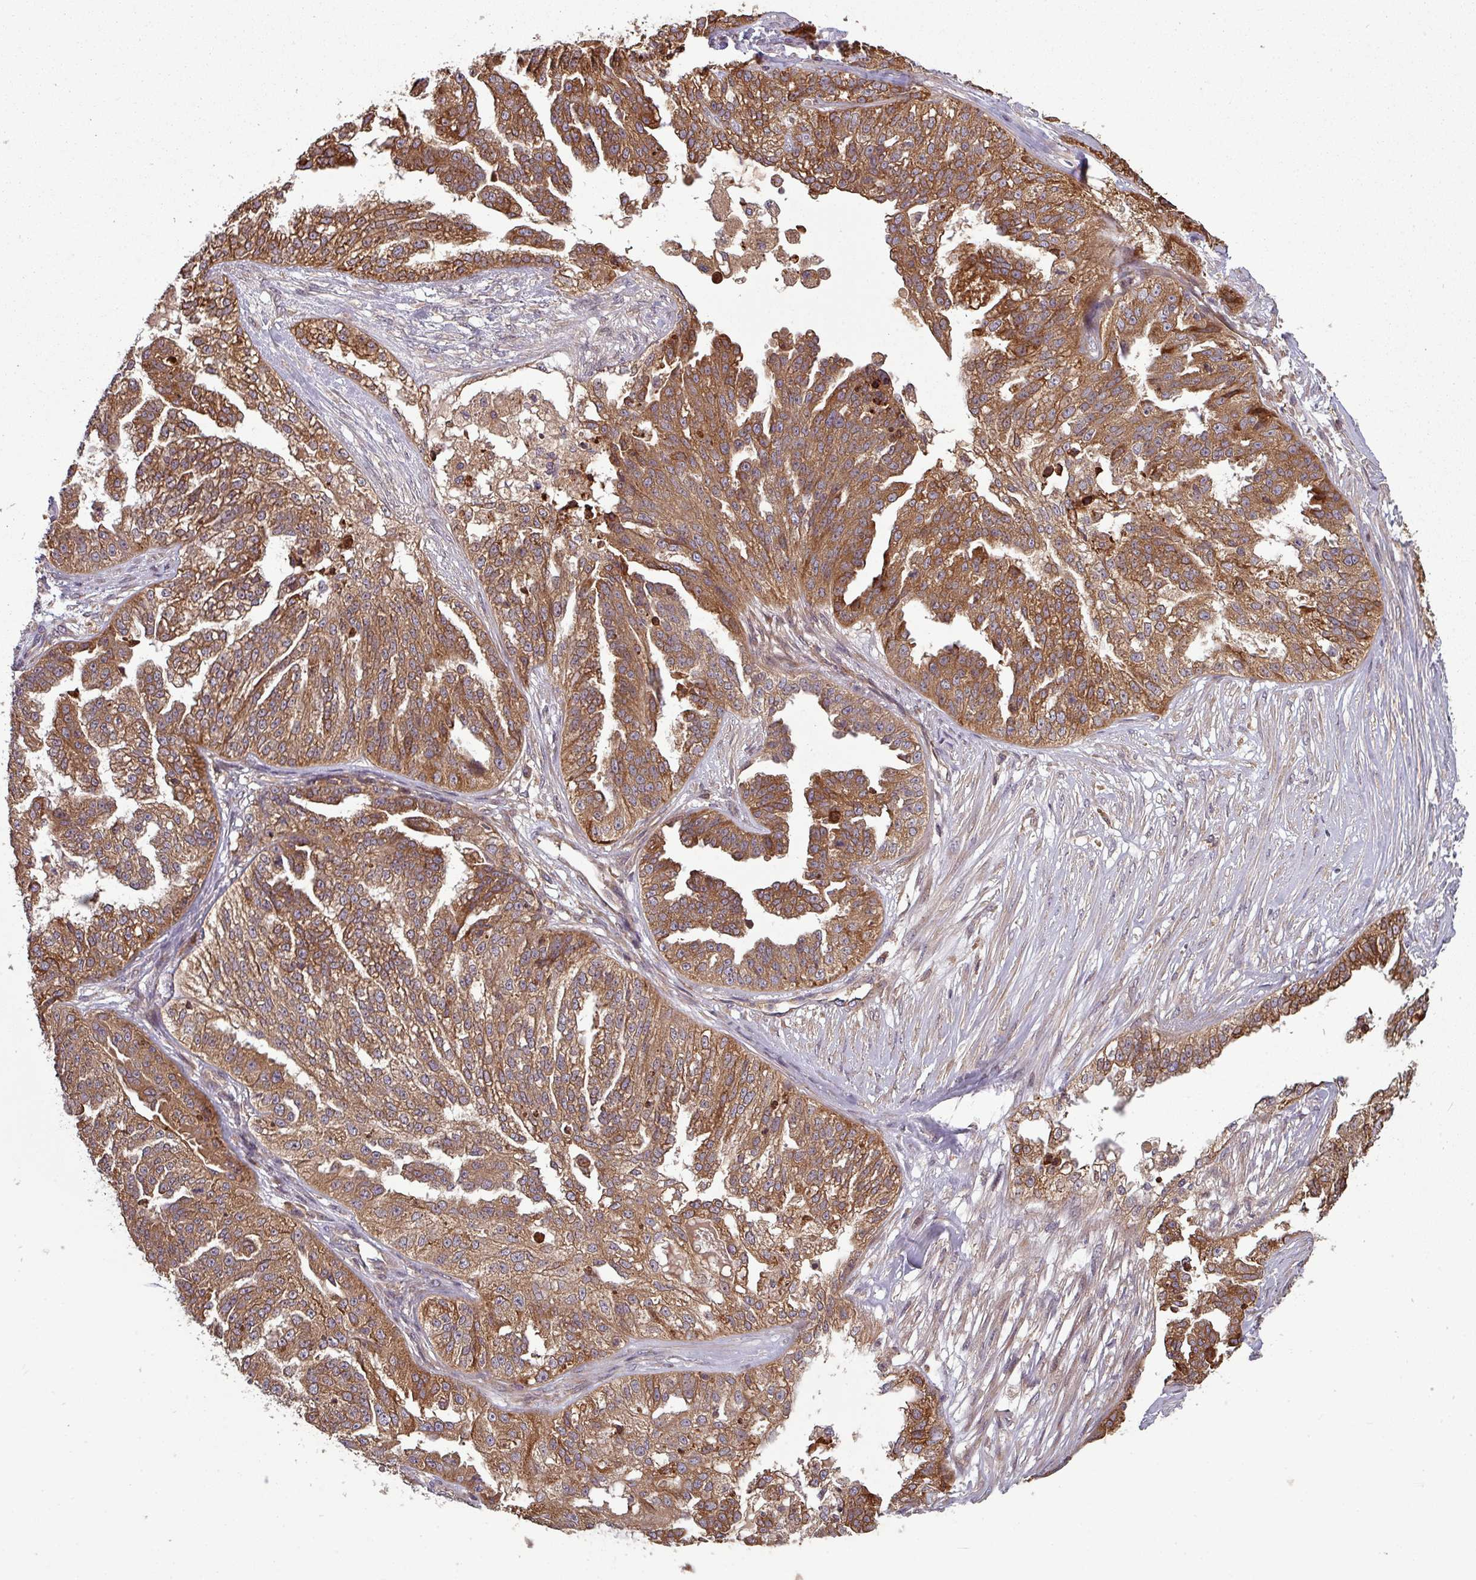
{"staining": {"intensity": "strong", "quantity": ">75%", "location": "cytoplasmic/membranous"}, "tissue": "ovarian cancer", "cell_type": "Tumor cells", "image_type": "cancer", "snomed": [{"axis": "morphology", "description": "Cystadenocarcinoma, serous, NOS"}, {"axis": "topography", "description": "Ovary"}], "caption": "Ovarian cancer stained with a protein marker demonstrates strong staining in tumor cells.", "gene": "GSKIP", "patient": {"sex": "female", "age": 58}}